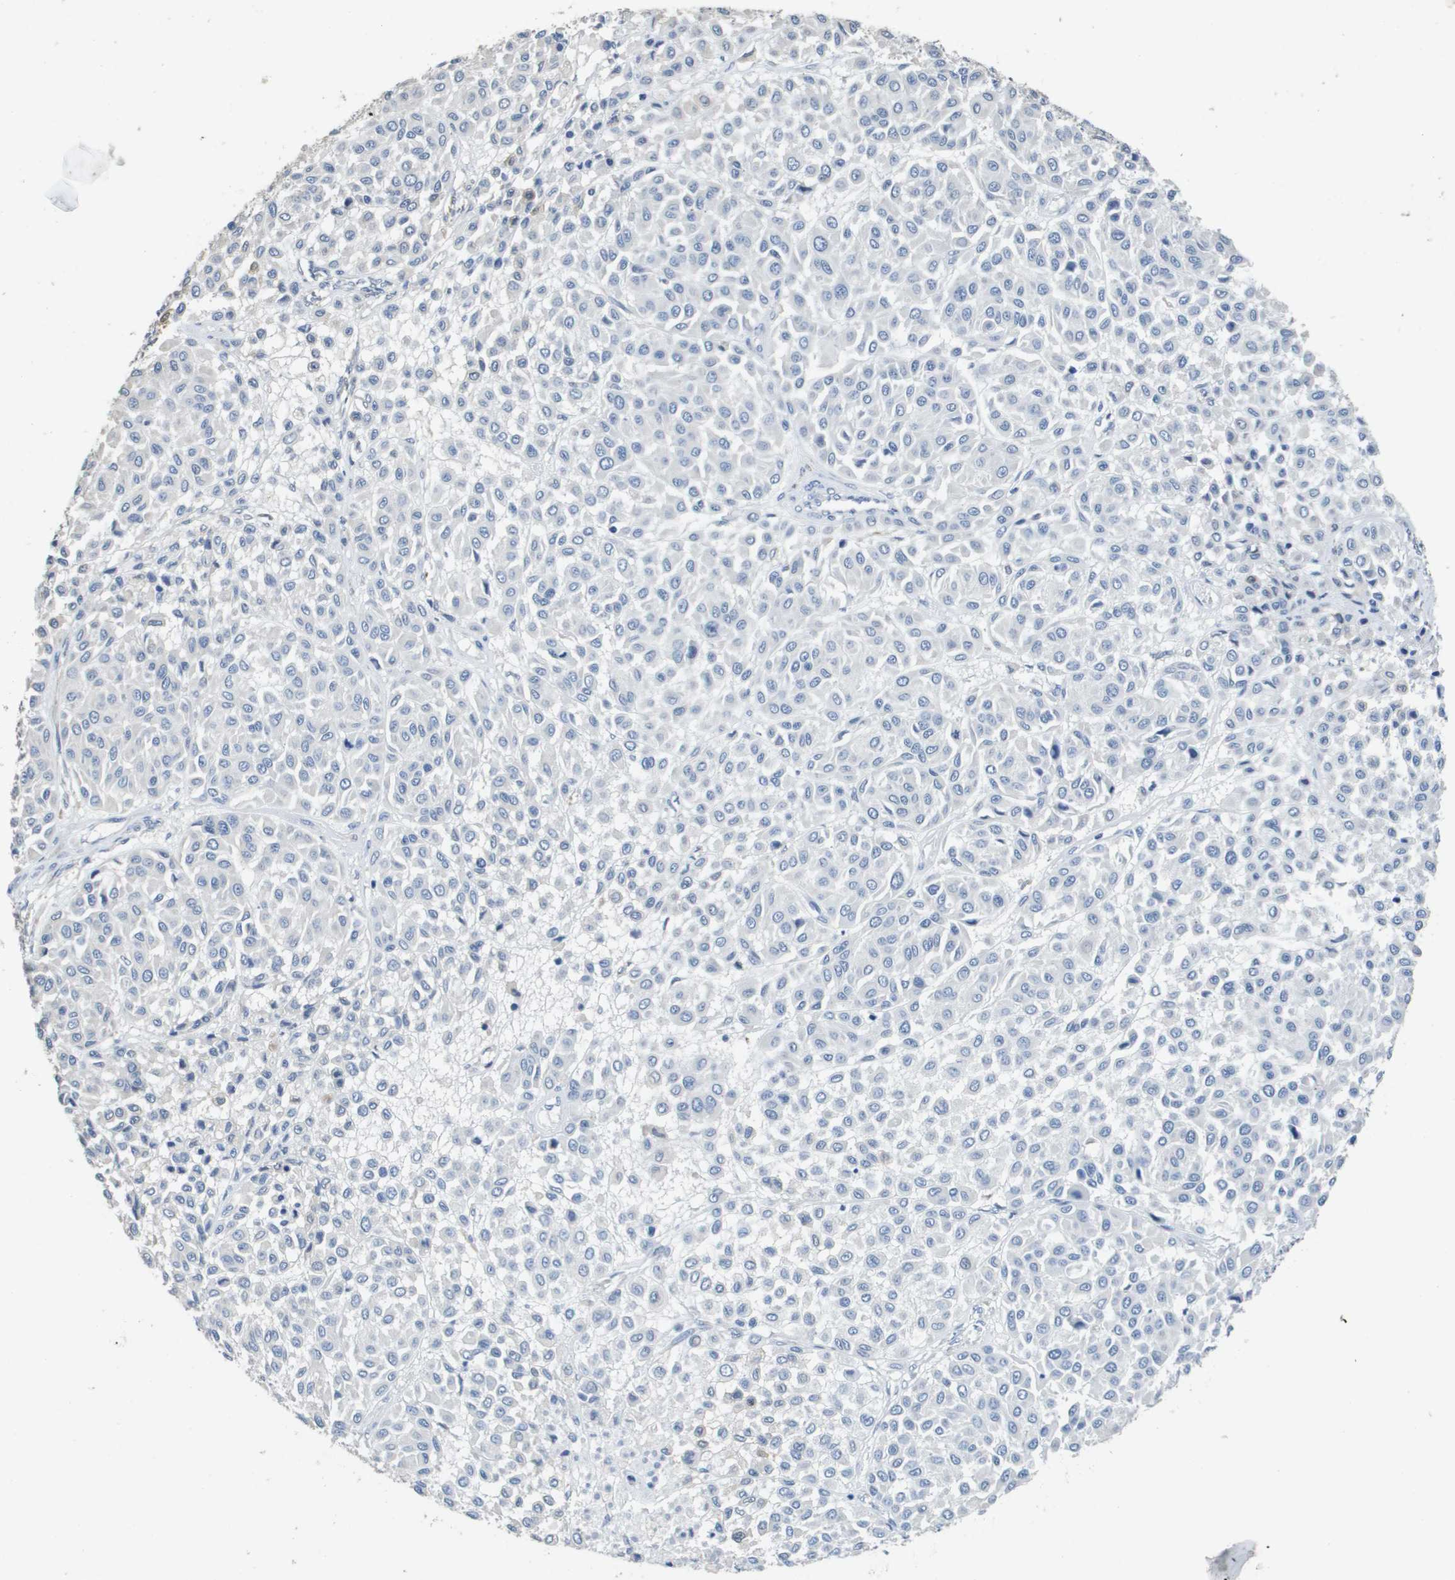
{"staining": {"intensity": "negative", "quantity": "none", "location": "none"}, "tissue": "melanoma", "cell_type": "Tumor cells", "image_type": "cancer", "snomed": [{"axis": "morphology", "description": "Malignant melanoma, Metastatic site"}, {"axis": "topography", "description": "Soft tissue"}], "caption": "Tumor cells show no significant expression in melanoma.", "gene": "MT3", "patient": {"sex": "male", "age": 41}}